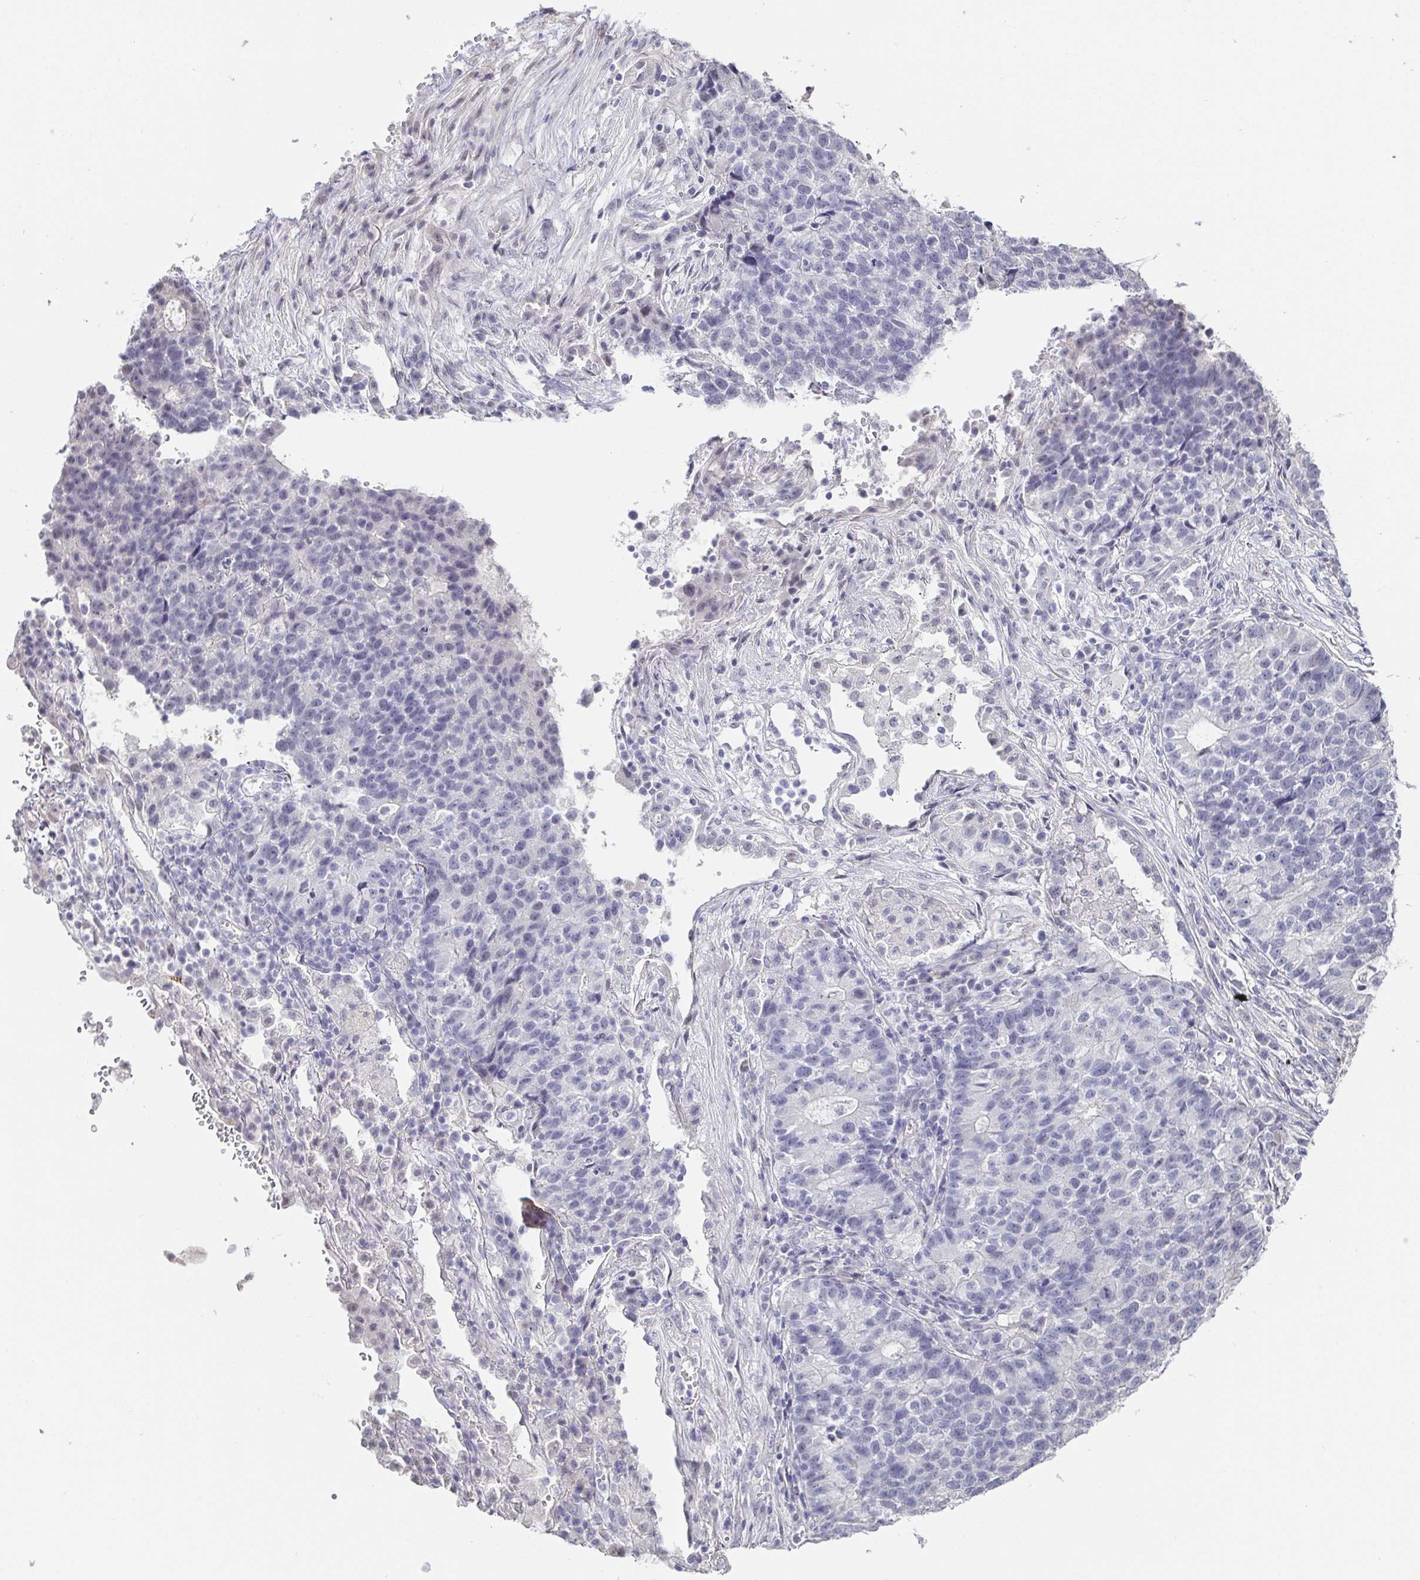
{"staining": {"intensity": "negative", "quantity": "none", "location": "none"}, "tissue": "lung cancer", "cell_type": "Tumor cells", "image_type": "cancer", "snomed": [{"axis": "morphology", "description": "Adenocarcinoma, NOS"}, {"axis": "topography", "description": "Lung"}], "caption": "Protein analysis of lung adenocarcinoma shows no significant staining in tumor cells. The staining was performed using DAB to visualize the protein expression in brown, while the nuclei were stained in blue with hematoxylin (Magnification: 20x).", "gene": "NEFH", "patient": {"sex": "male", "age": 57}}